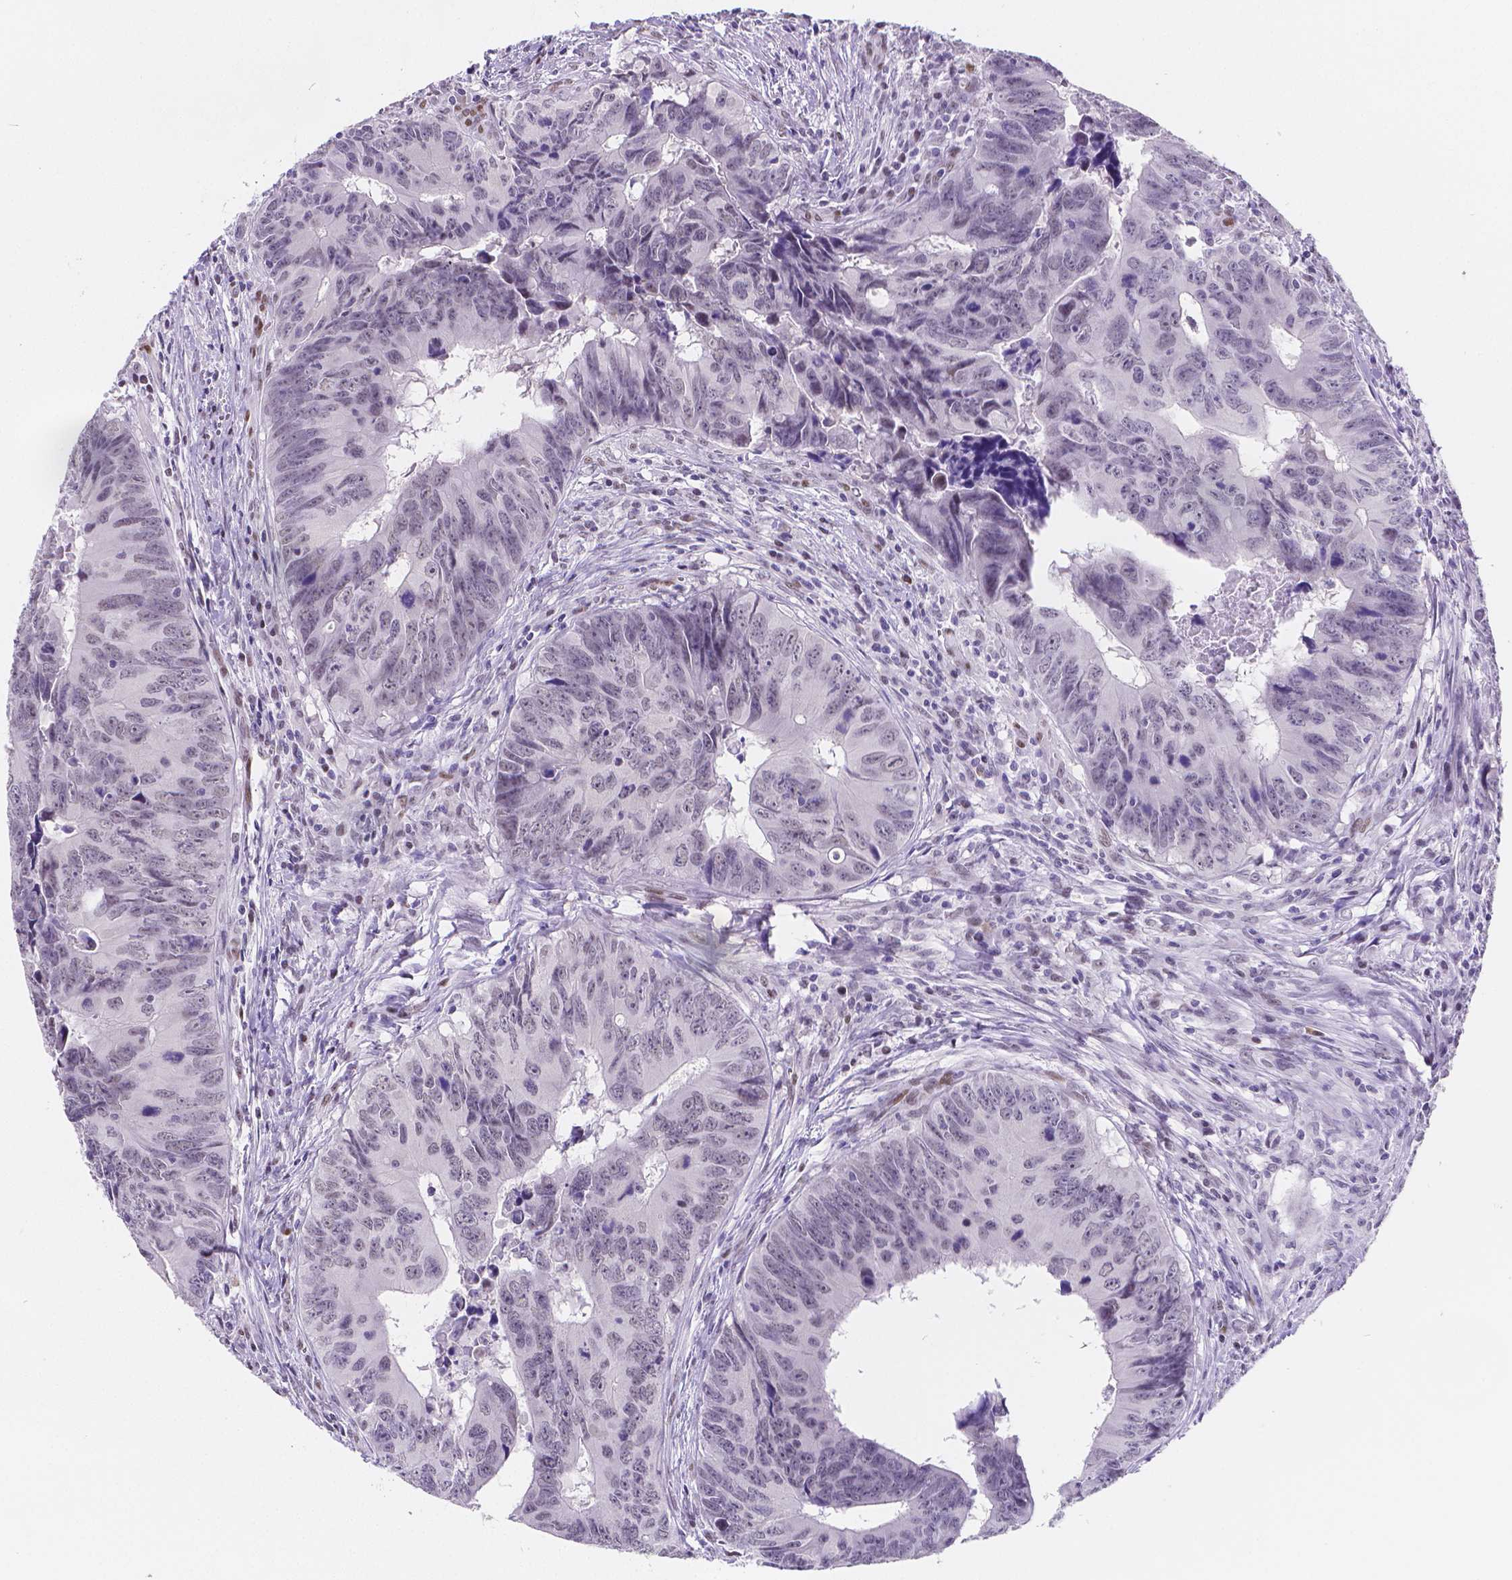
{"staining": {"intensity": "negative", "quantity": "none", "location": "none"}, "tissue": "colorectal cancer", "cell_type": "Tumor cells", "image_type": "cancer", "snomed": [{"axis": "morphology", "description": "Adenocarcinoma, NOS"}, {"axis": "topography", "description": "Colon"}], "caption": "Immunohistochemistry of colorectal adenocarcinoma shows no staining in tumor cells.", "gene": "MEF2C", "patient": {"sex": "female", "age": 82}}